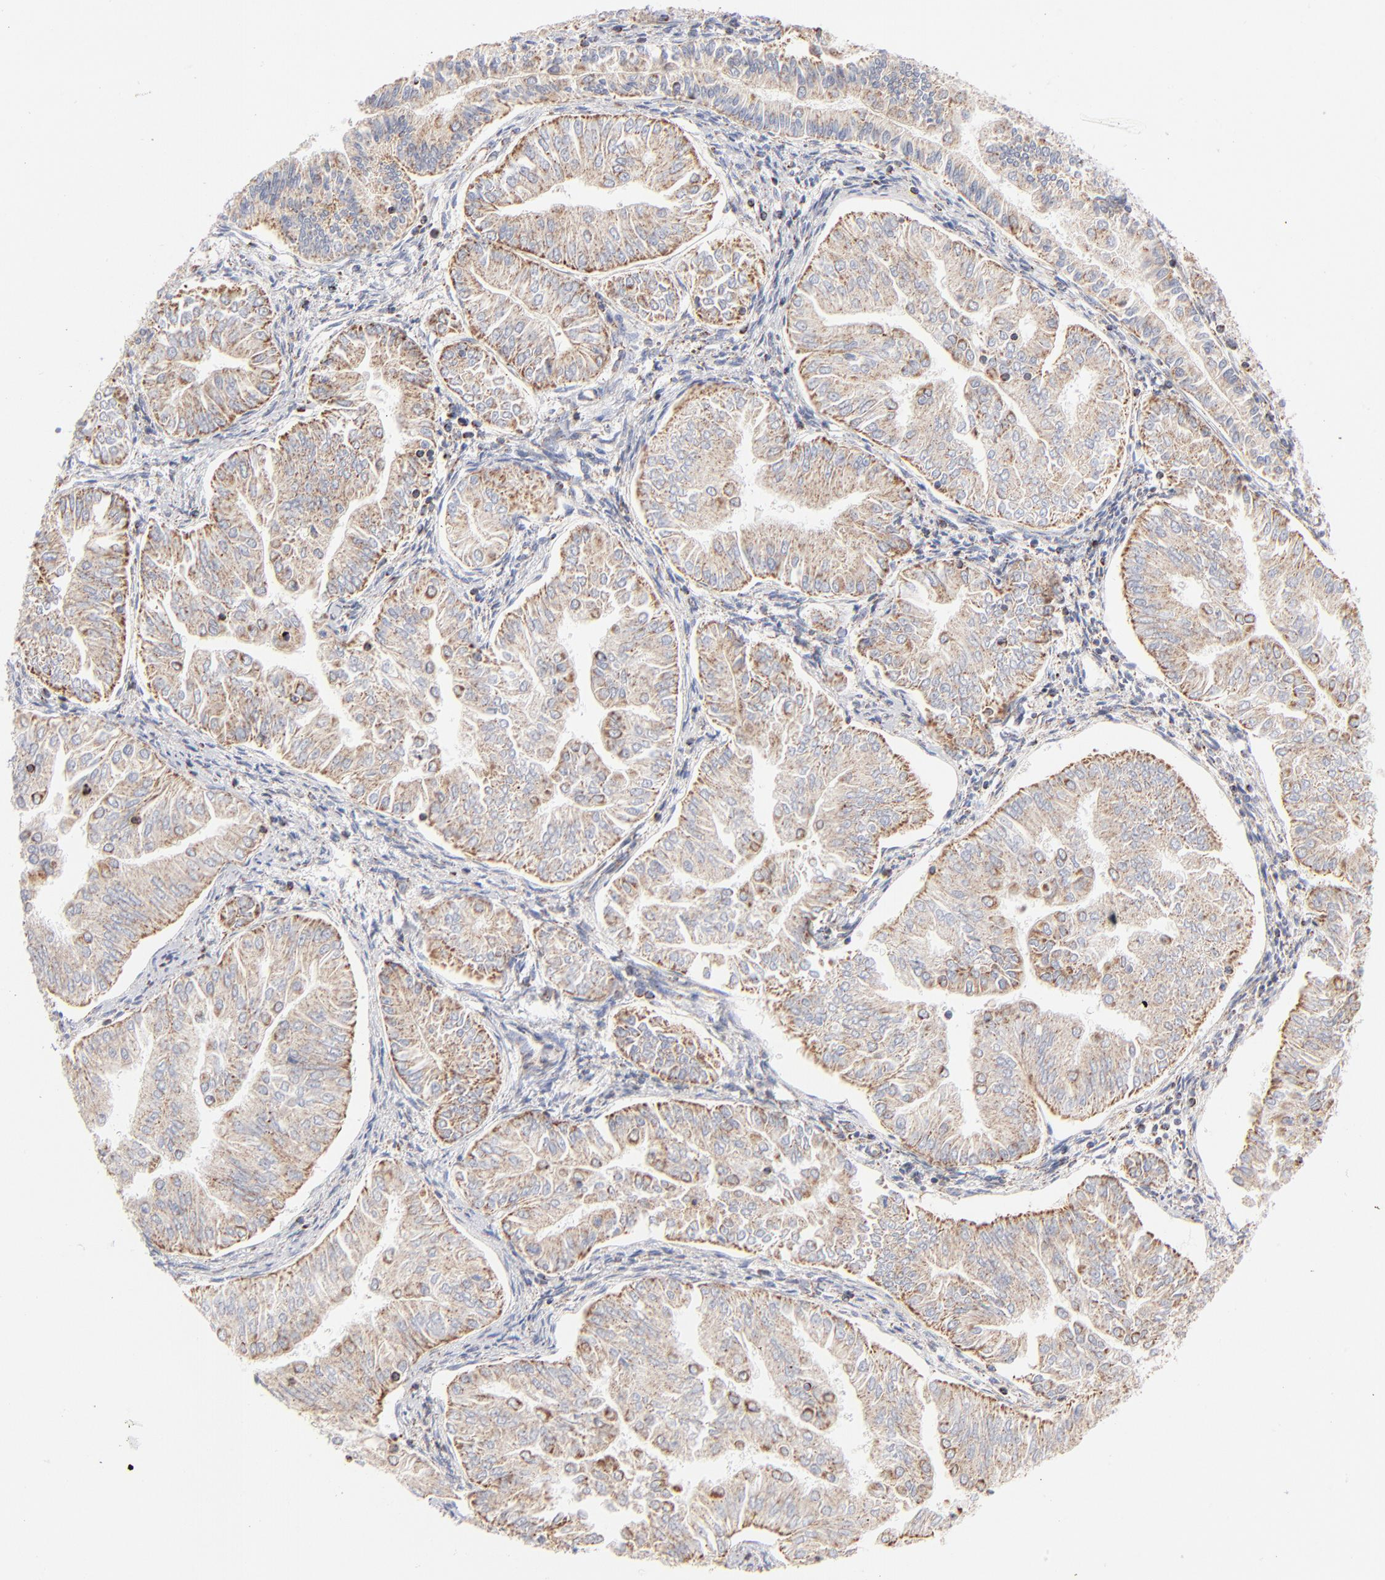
{"staining": {"intensity": "moderate", "quantity": ">75%", "location": "cytoplasmic/membranous"}, "tissue": "endometrial cancer", "cell_type": "Tumor cells", "image_type": "cancer", "snomed": [{"axis": "morphology", "description": "Adenocarcinoma, NOS"}, {"axis": "topography", "description": "Endometrium"}], "caption": "Immunohistochemical staining of adenocarcinoma (endometrial) displays medium levels of moderate cytoplasmic/membranous positivity in about >75% of tumor cells.", "gene": "MRPL58", "patient": {"sex": "female", "age": 53}}